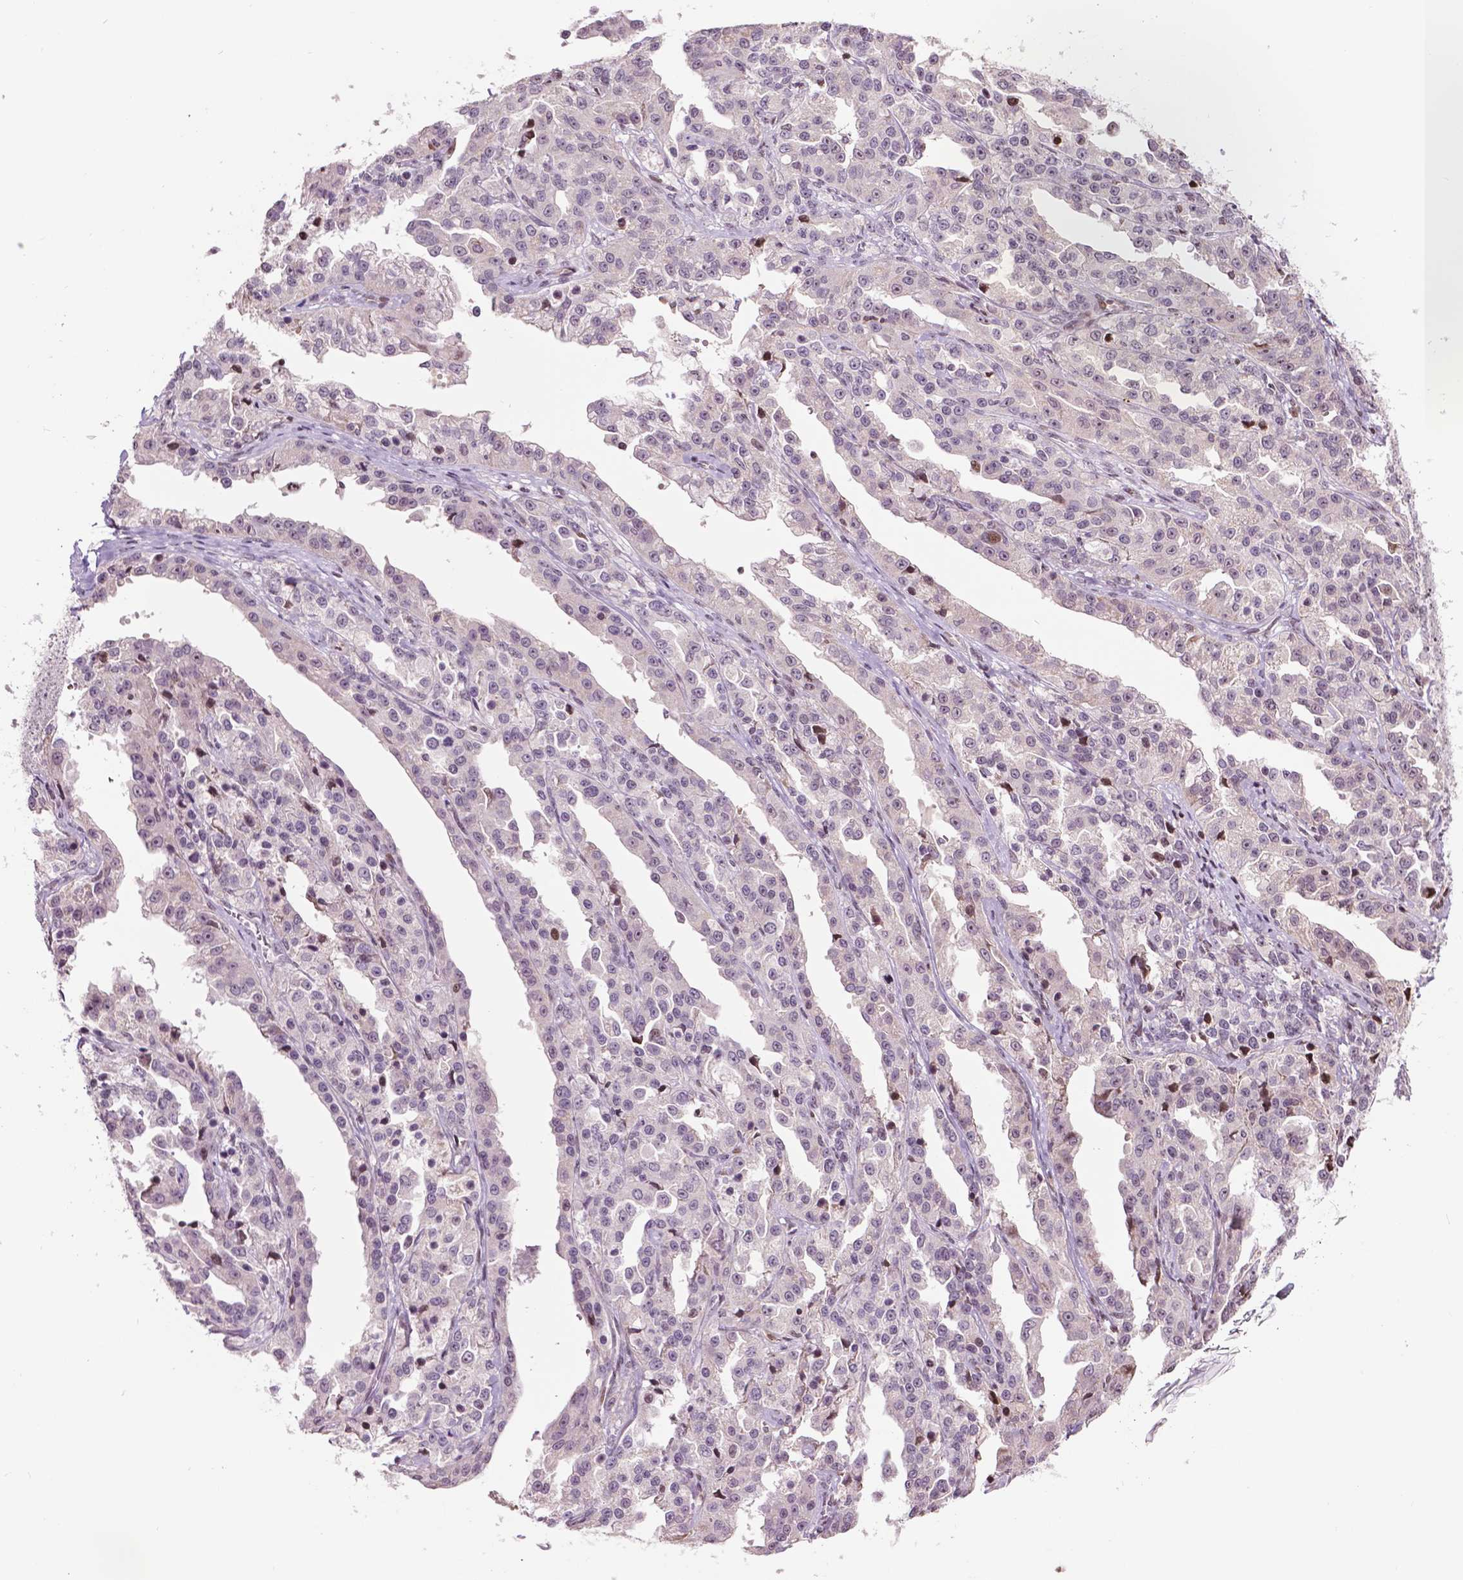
{"staining": {"intensity": "negative", "quantity": "none", "location": "none"}, "tissue": "ovarian cancer", "cell_type": "Tumor cells", "image_type": "cancer", "snomed": [{"axis": "morphology", "description": "Cystadenocarcinoma, serous, NOS"}, {"axis": "topography", "description": "Ovary"}], "caption": "High magnification brightfield microscopy of ovarian cancer (serous cystadenocarcinoma) stained with DAB (brown) and counterstained with hematoxylin (blue): tumor cells show no significant staining.", "gene": "PTPN18", "patient": {"sex": "female", "age": 75}}